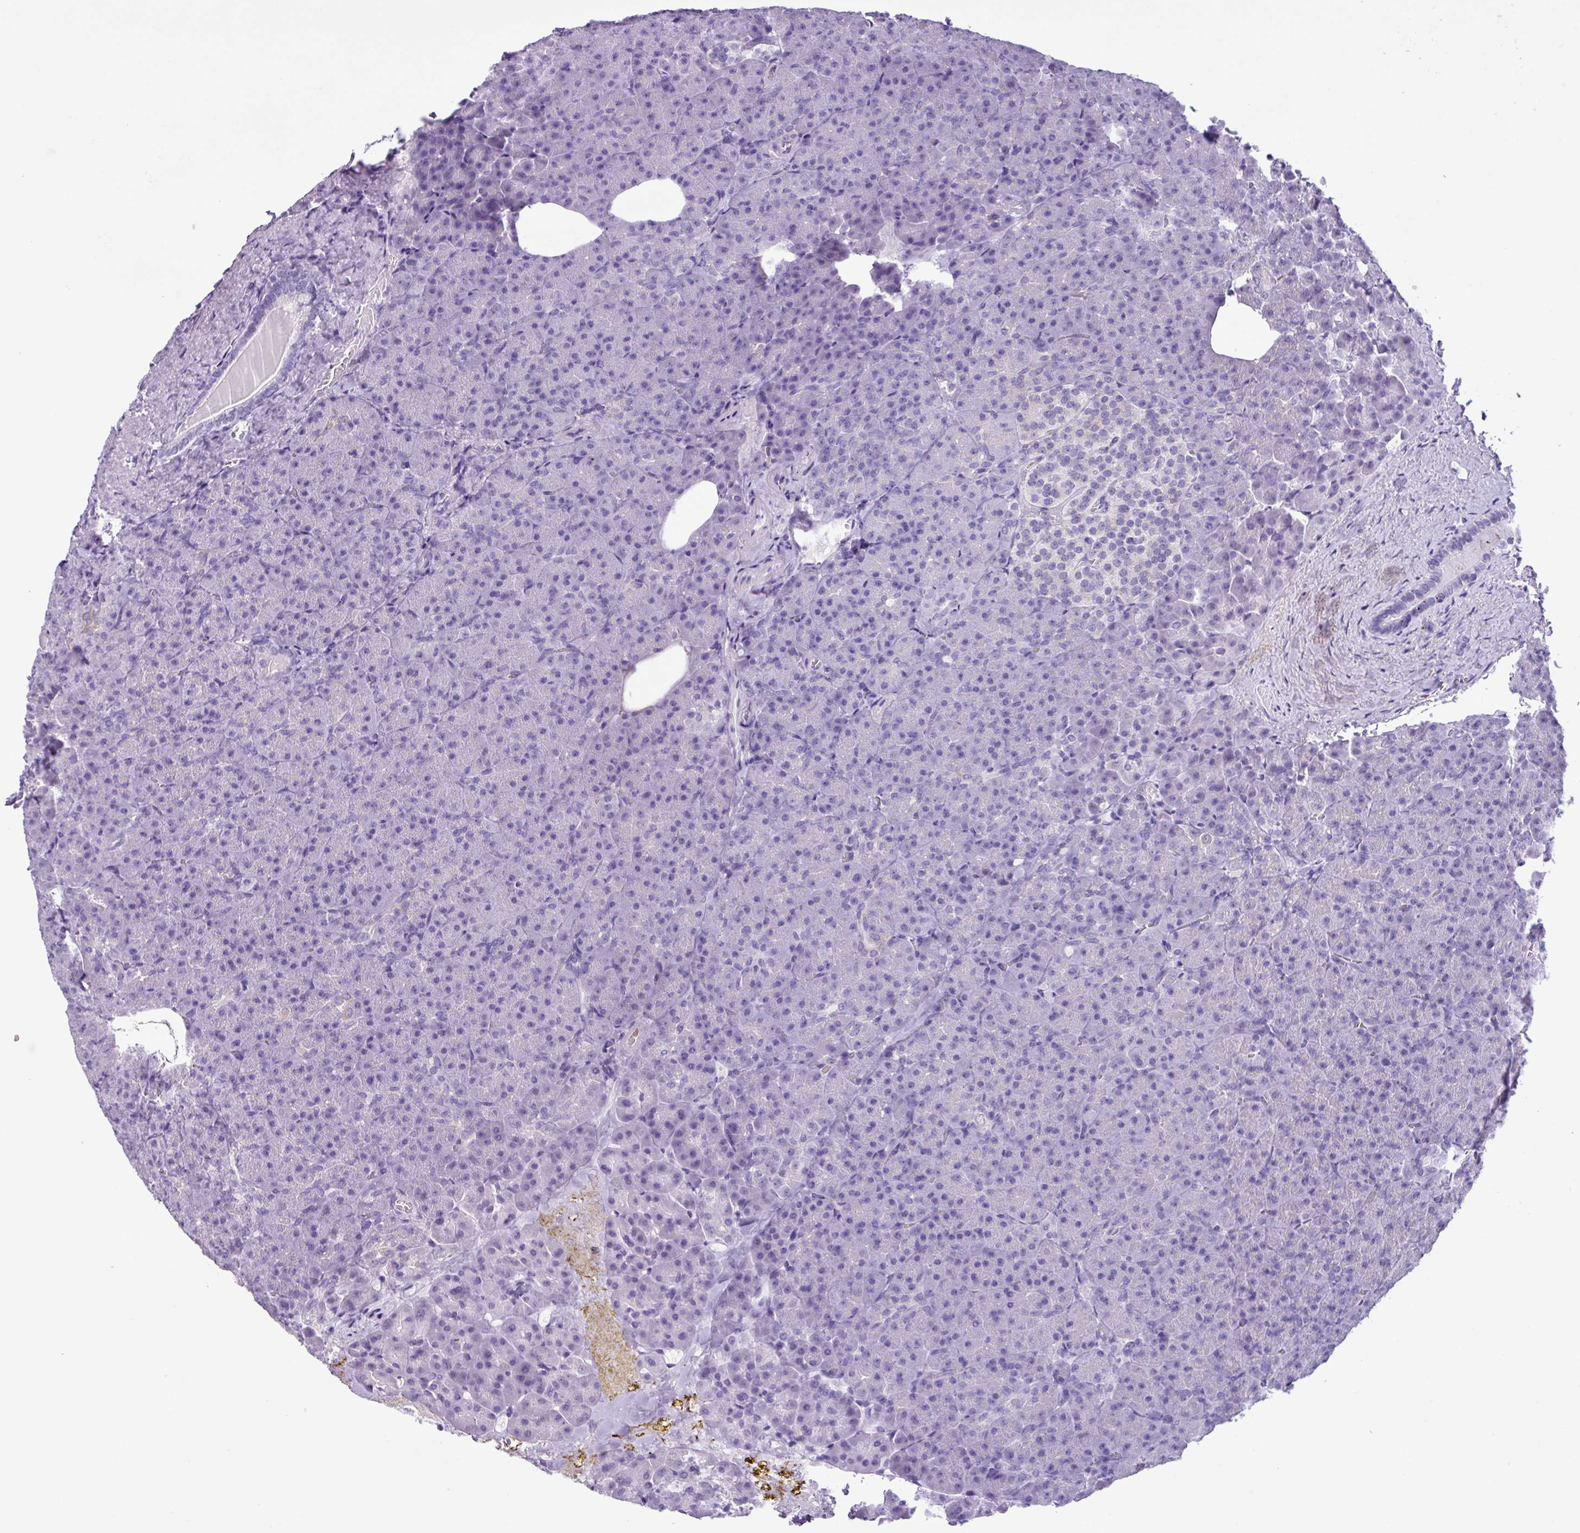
{"staining": {"intensity": "negative", "quantity": "none", "location": "none"}, "tissue": "pancreas", "cell_type": "Exocrine glandular cells", "image_type": "normal", "snomed": [{"axis": "morphology", "description": "Normal tissue, NOS"}, {"axis": "topography", "description": "Pancreas"}], "caption": "A photomicrograph of pancreas stained for a protein shows no brown staining in exocrine glandular cells. (Brightfield microscopy of DAB (3,3'-diaminobenzidine) immunohistochemistry (IHC) at high magnification).", "gene": "AGO3", "patient": {"sex": "female", "age": 74}}